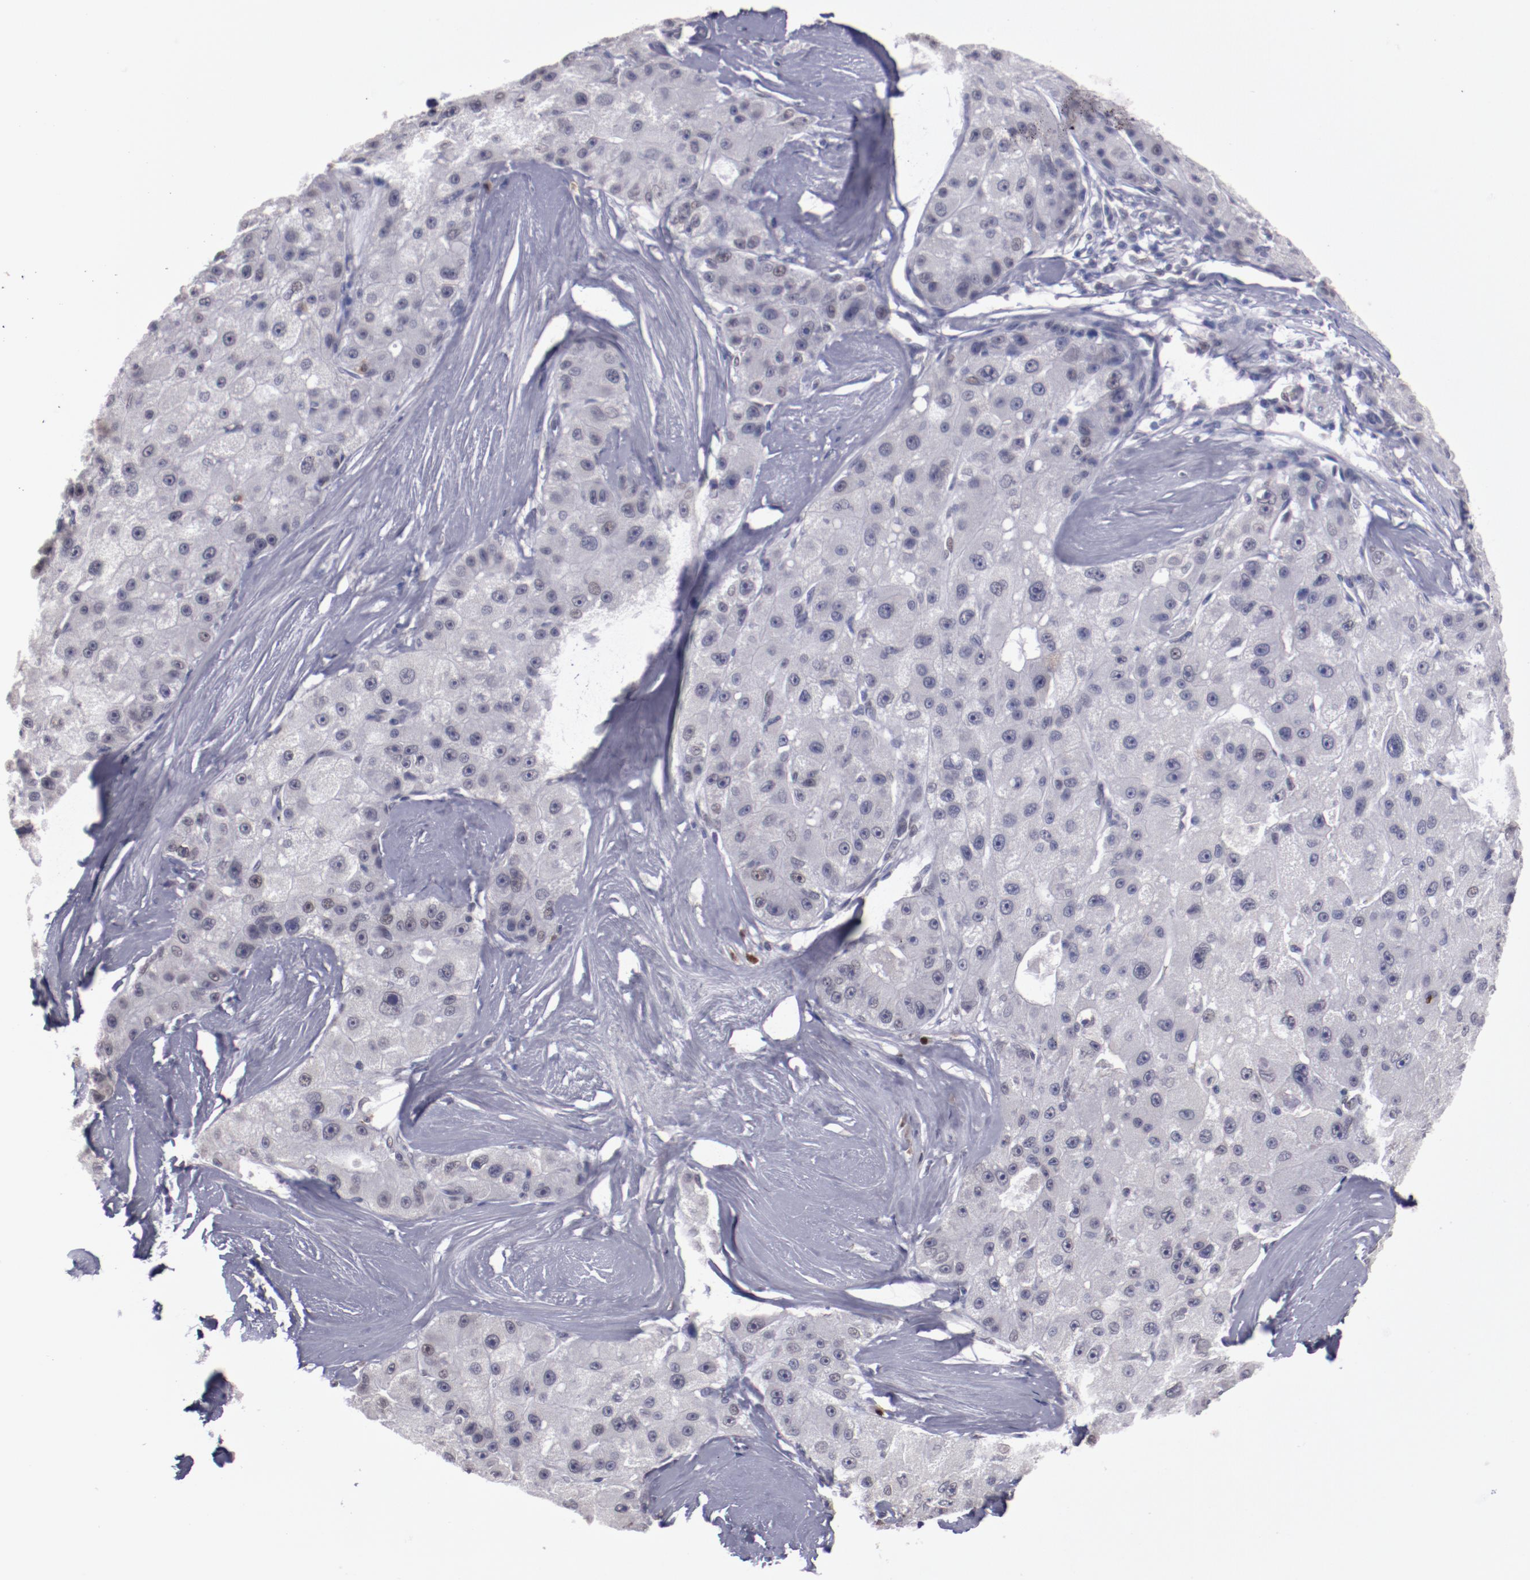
{"staining": {"intensity": "negative", "quantity": "none", "location": "none"}, "tissue": "liver cancer", "cell_type": "Tumor cells", "image_type": "cancer", "snomed": [{"axis": "morphology", "description": "Carcinoma, Hepatocellular, NOS"}, {"axis": "topography", "description": "Liver"}], "caption": "Tumor cells show no significant expression in liver cancer (hepatocellular carcinoma).", "gene": "IRF4", "patient": {"sex": "male", "age": 80}}